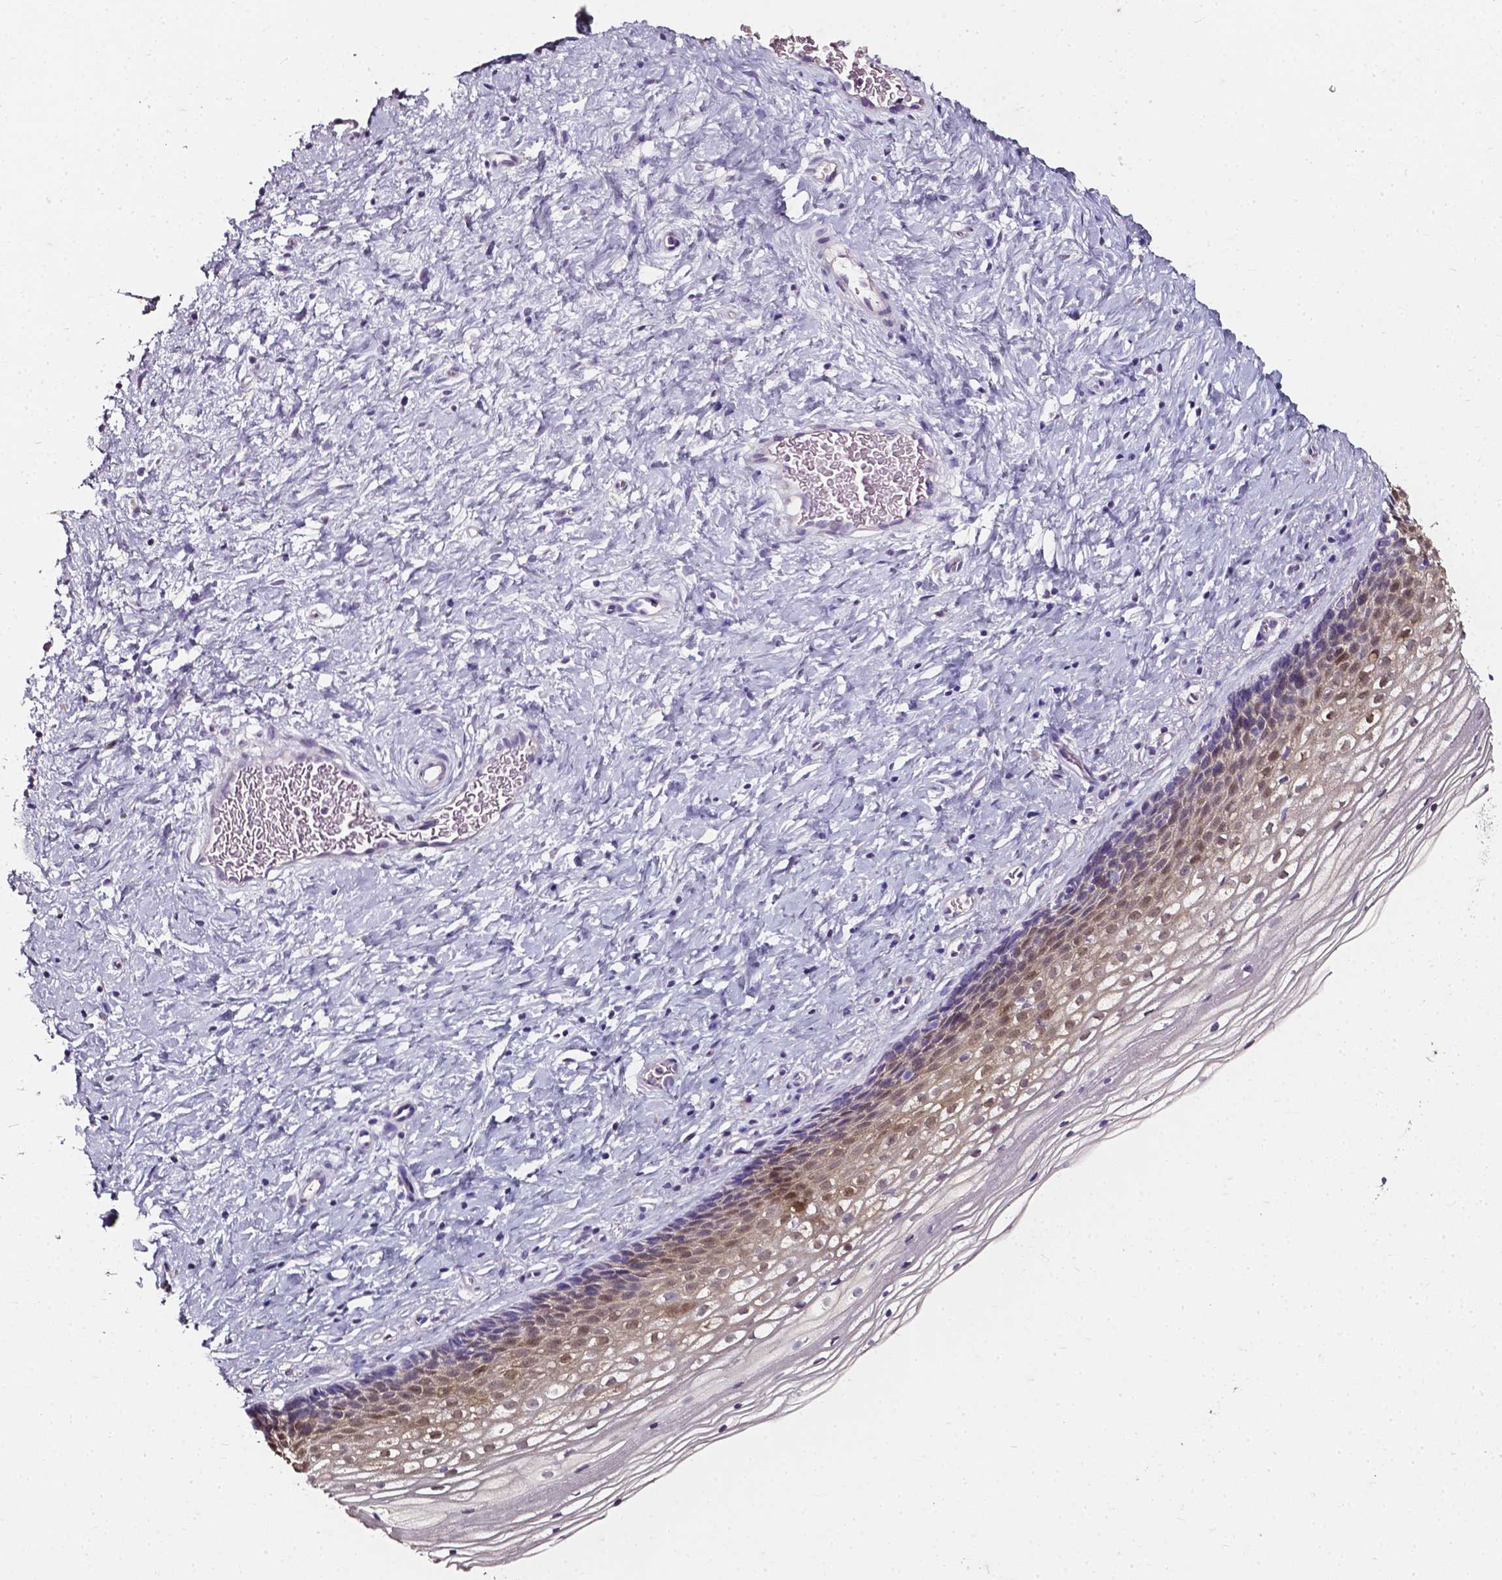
{"staining": {"intensity": "negative", "quantity": "none", "location": "none"}, "tissue": "cervix", "cell_type": "Glandular cells", "image_type": "normal", "snomed": [{"axis": "morphology", "description": "Normal tissue, NOS"}, {"axis": "topography", "description": "Cervix"}], "caption": "High power microscopy micrograph of an IHC image of unremarkable cervix, revealing no significant positivity in glandular cells. (DAB (3,3'-diaminobenzidine) immunohistochemistry, high magnification).", "gene": "AKR1B10", "patient": {"sex": "female", "age": 34}}